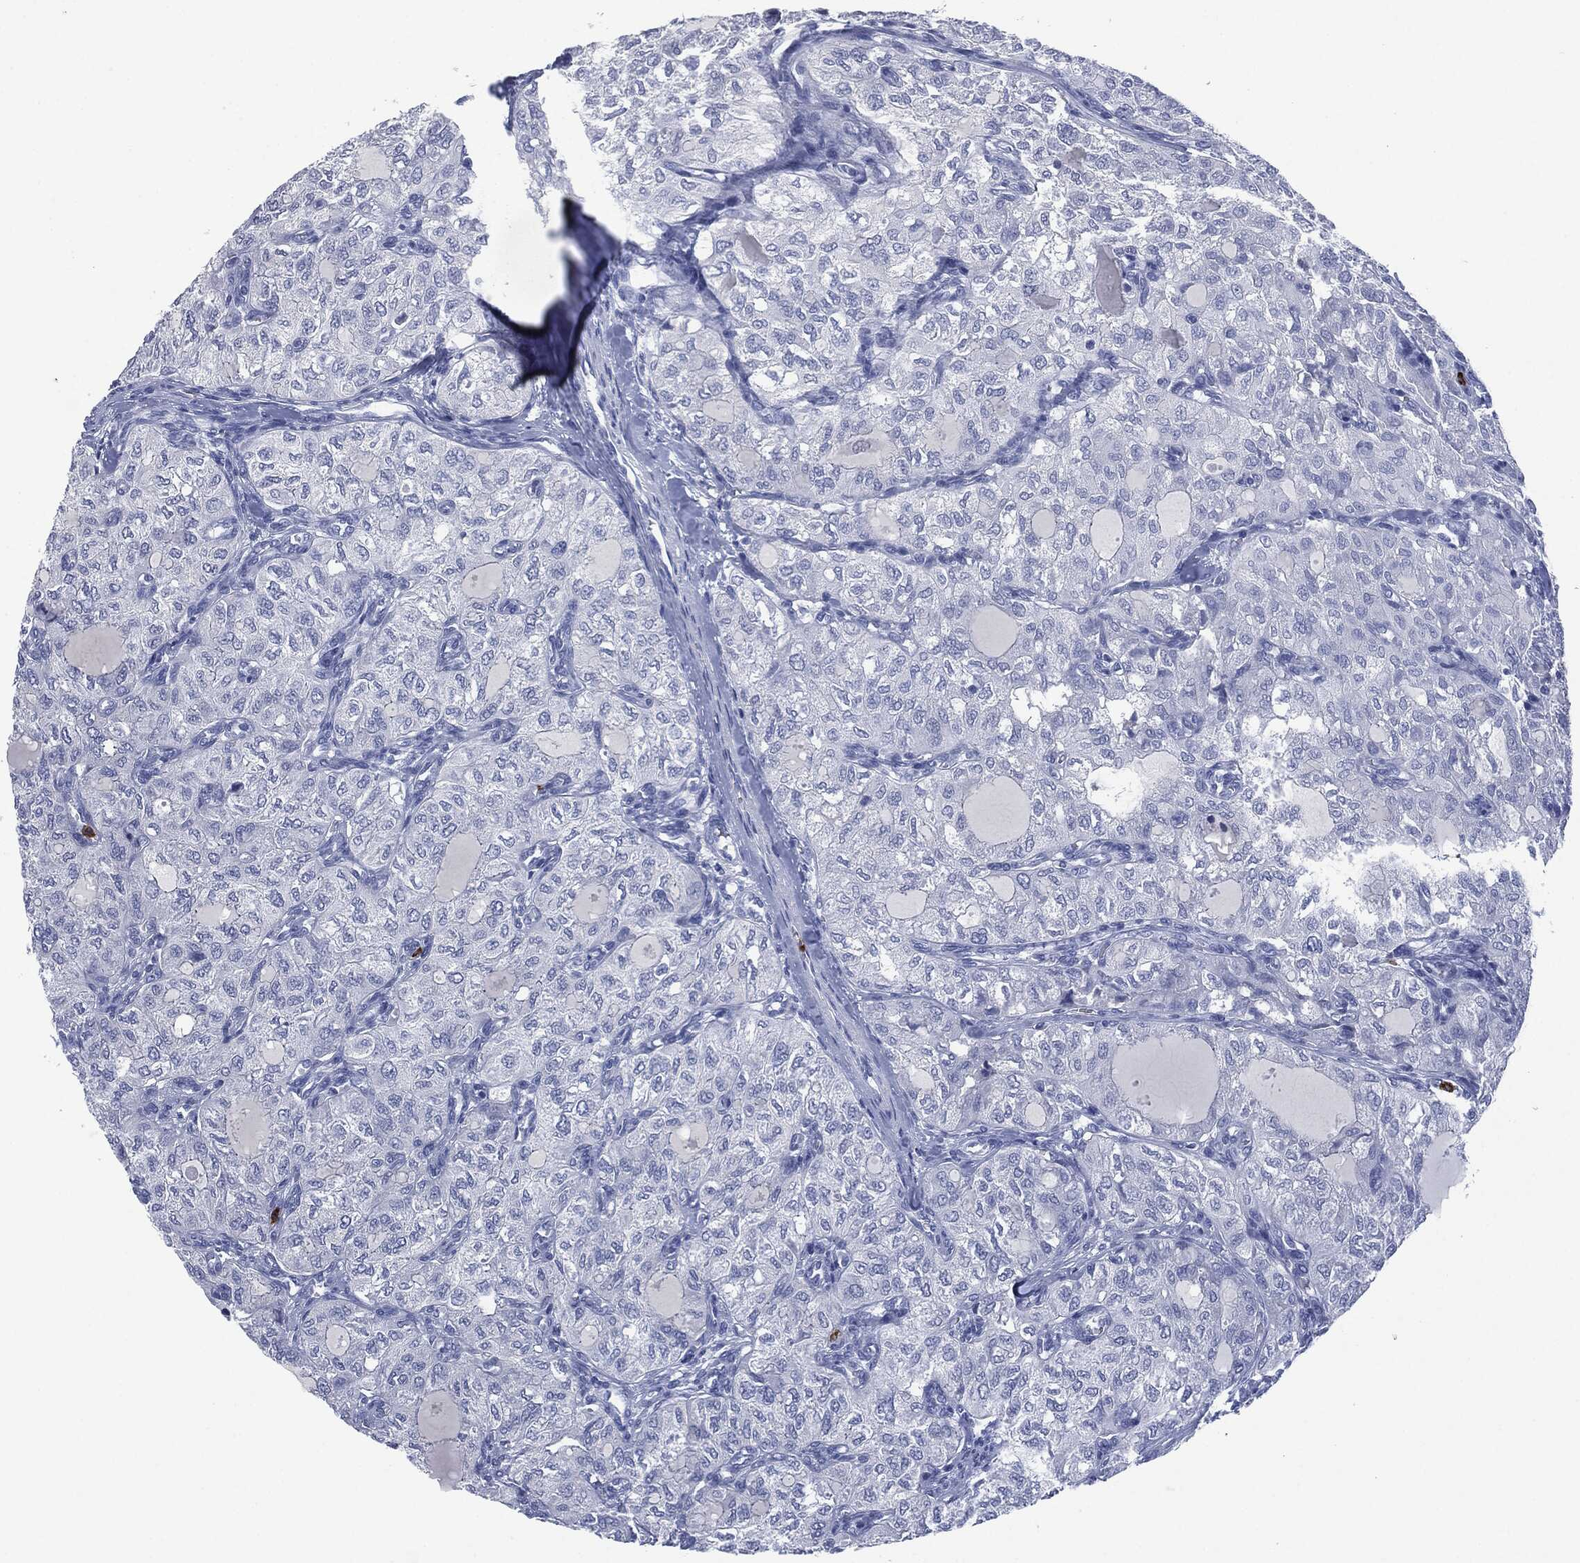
{"staining": {"intensity": "negative", "quantity": "none", "location": "none"}, "tissue": "thyroid cancer", "cell_type": "Tumor cells", "image_type": "cancer", "snomed": [{"axis": "morphology", "description": "Follicular adenoma carcinoma, NOS"}, {"axis": "topography", "description": "Thyroid gland"}], "caption": "IHC micrograph of neoplastic tissue: human thyroid cancer stained with DAB exhibits no significant protein expression in tumor cells. (Stains: DAB IHC with hematoxylin counter stain, Microscopy: brightfield microscopy at high magnification).", "gene": "CEACAM8", "patient": {"sex": "male", "age": 75}}